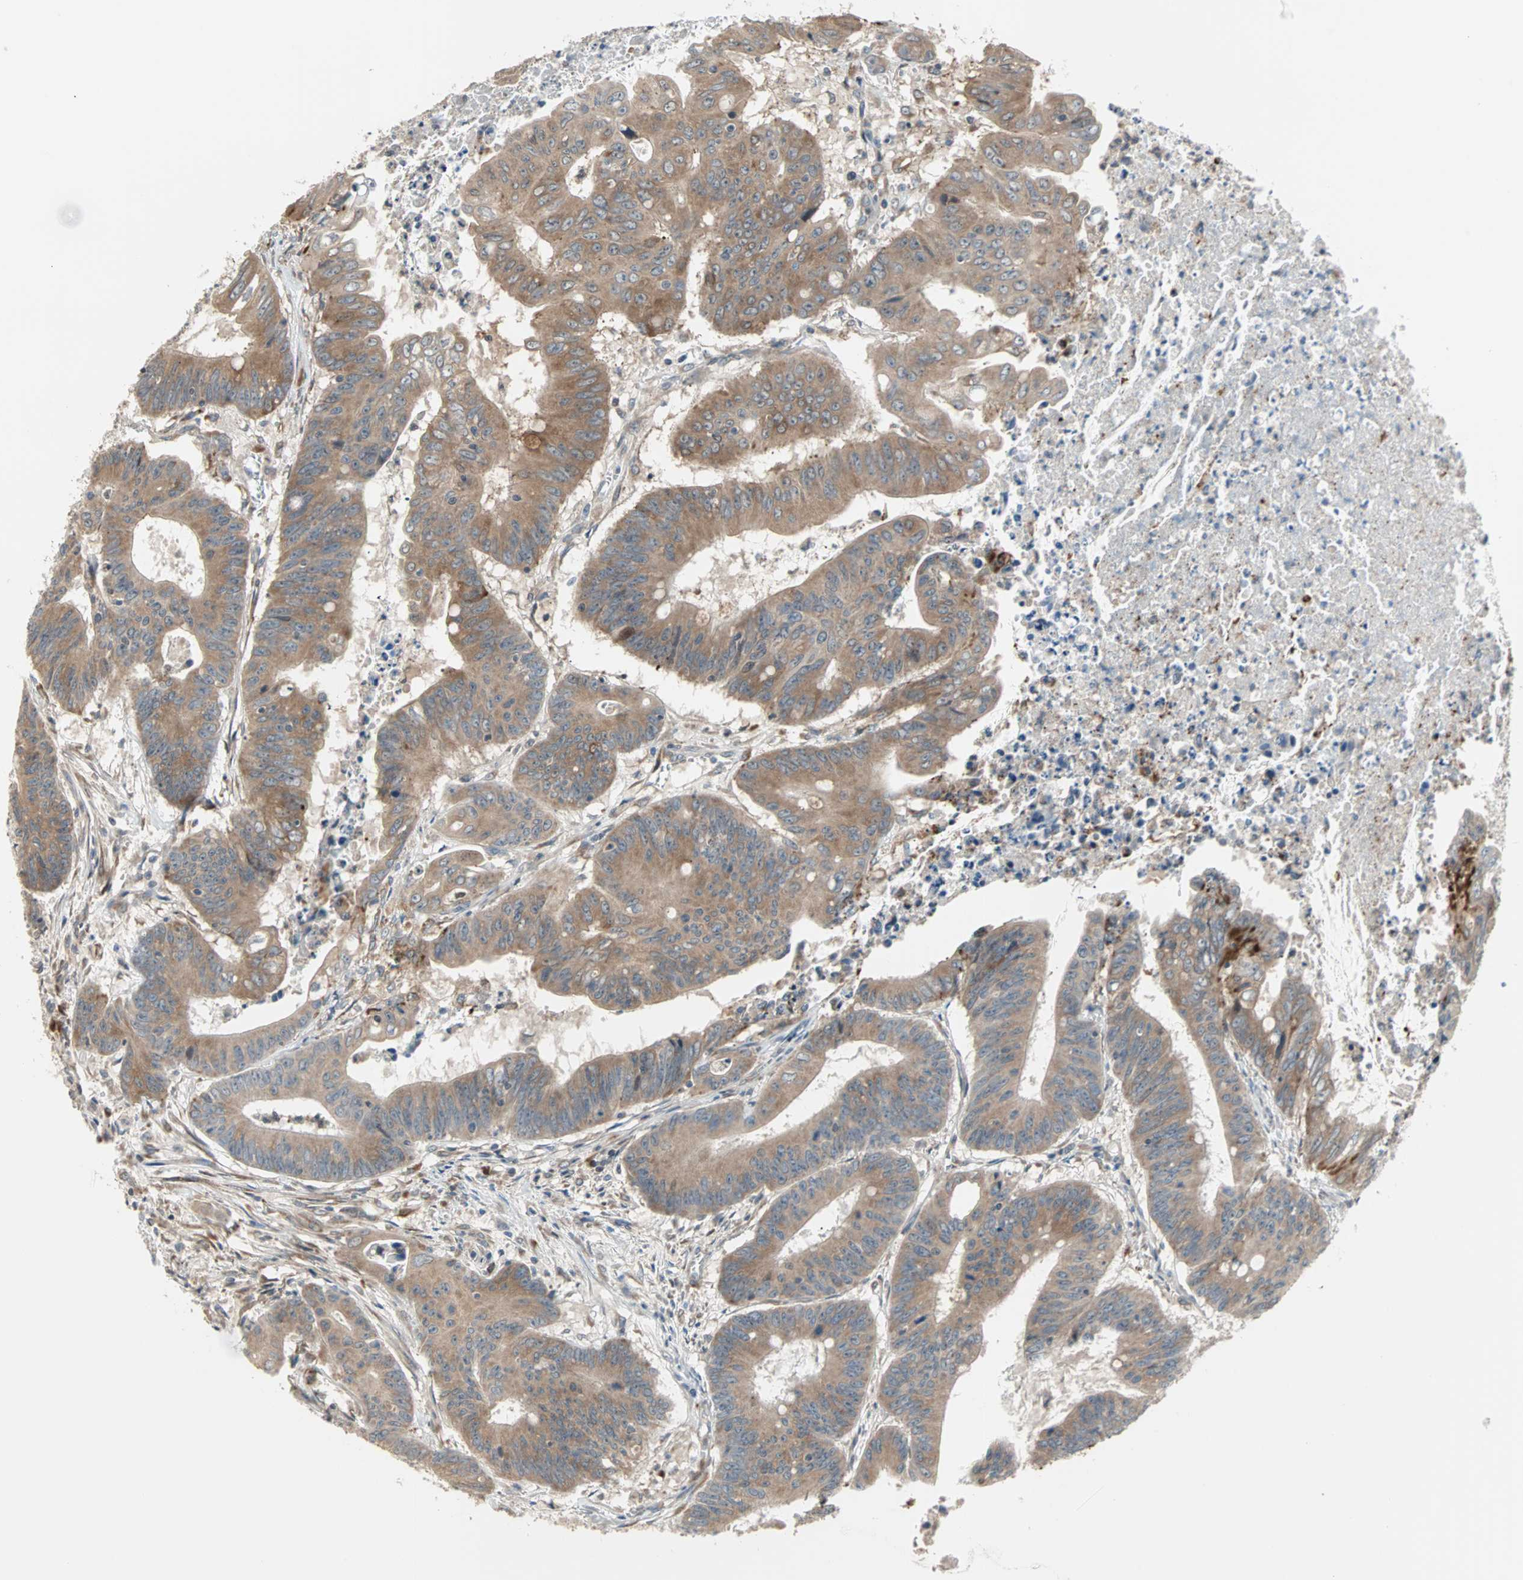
{"staining": {"intensity": "moderate", "quantity": ">75%", "location": "cytoplasmic/membranous"}, "tissue": "colorectal cancer", "cell_type": "Tumor cells", "image_type": "cancer", "snomed": [{"axis": "morphology", "description": "Adenocarcinoma, NOS"}, {"axis": "topography", "description": "Colon"}], "caption": "The histopathology image exhibits a brown stain indicating the presence of a protein in the cytoplasmic/membranous of tumor cells in adenocarcinoma (colorectal).", "gene": "SAR1A", "patient": {"sex": "male", "age": 45}}